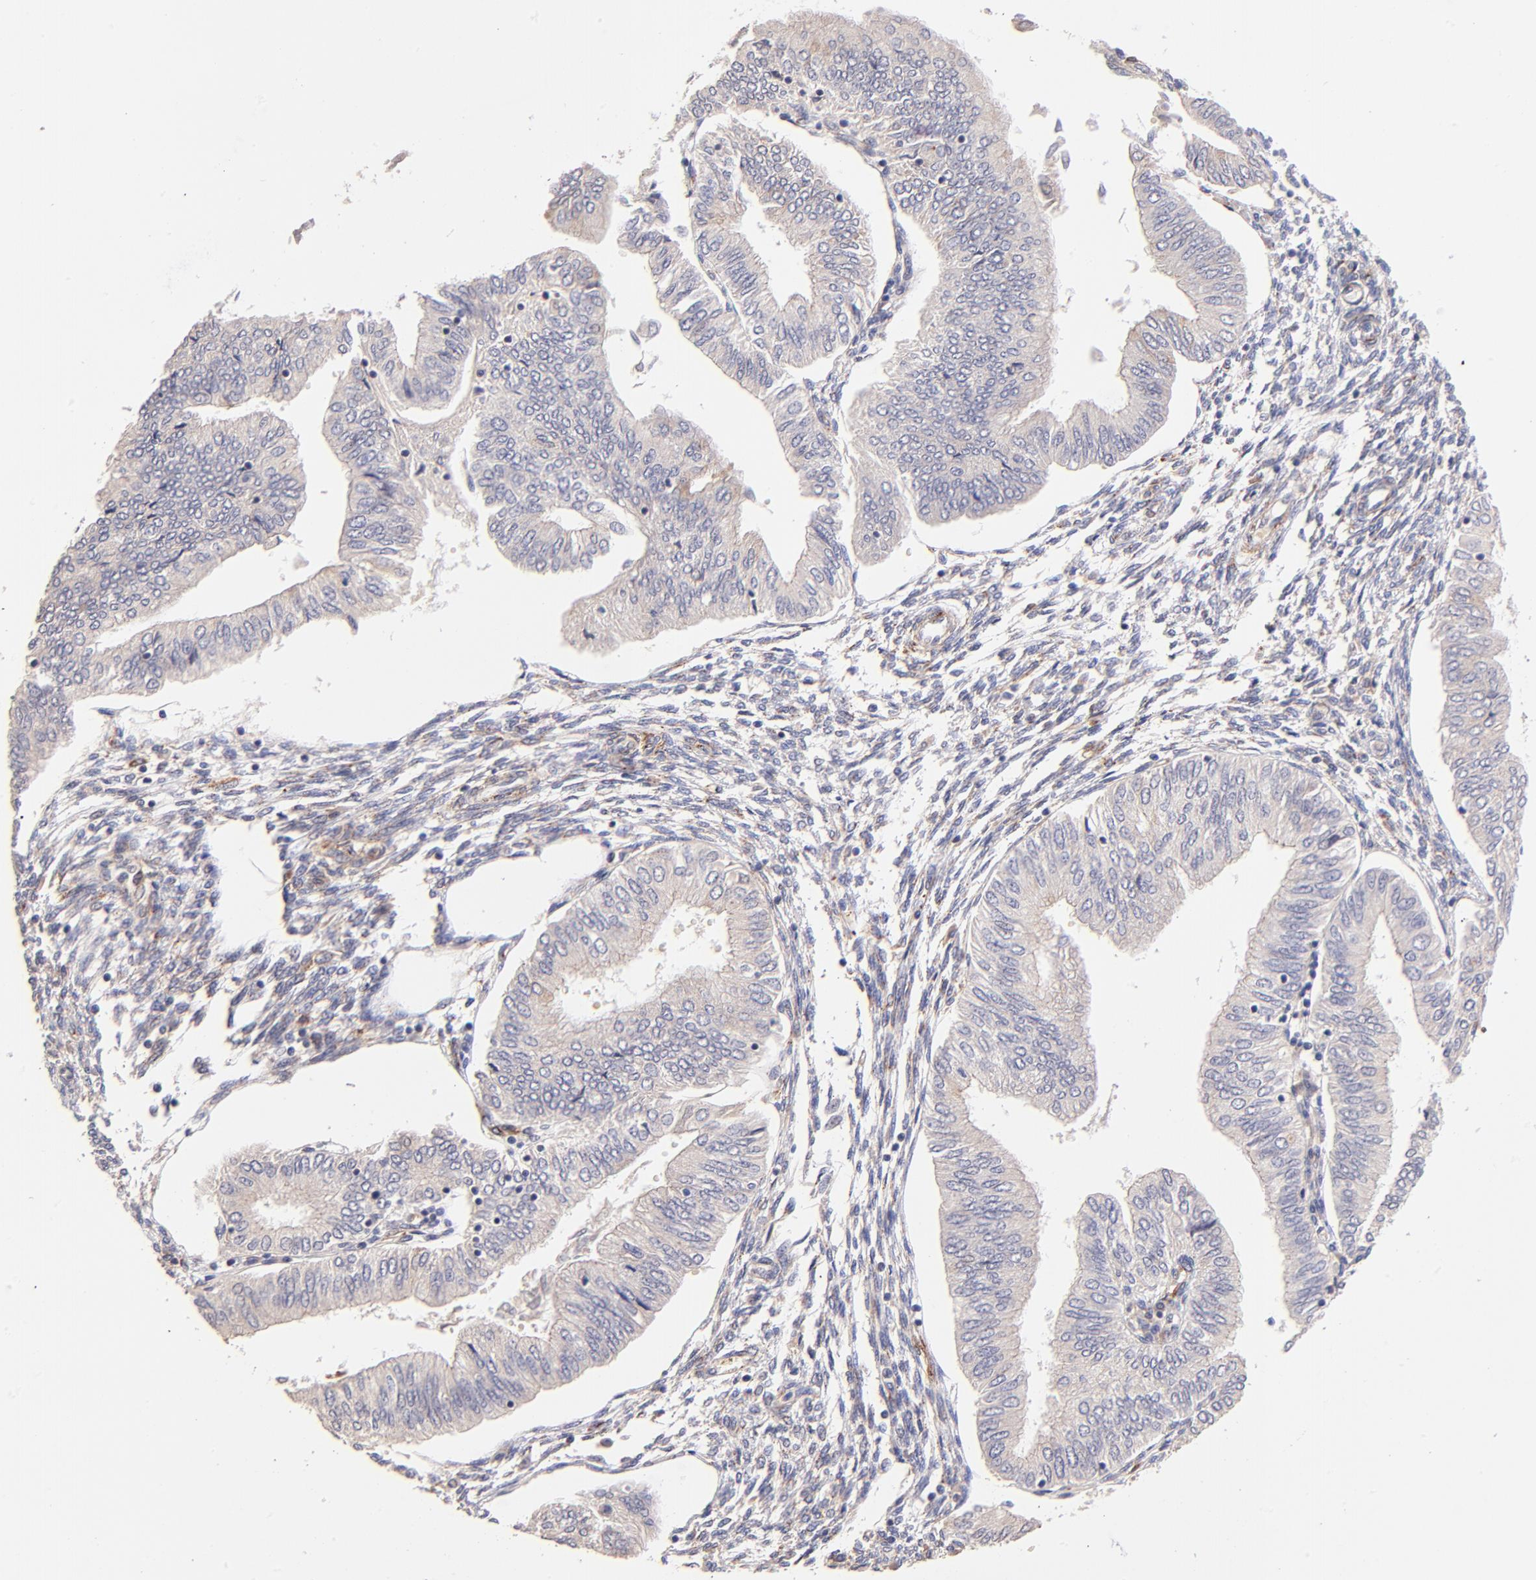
{"staining": {"intensity": "weak", "quantity": "<25%", "location": "cytoplasmic/membranous"}, "tissue": "endometrial cancer", "cell_type": "Tumor cells", "image_type": "cancer", "snomed": [{"axis": "morphology", "description": "Adenocarcinoma, NOS"}, {"axis": "topography", "description": "Endometrium"}], "caption": "Tumor cells show no significant protein staining in endometrial cancer.", "gene": "SPARC", "patient": {"sex": "female", "age": 51}}